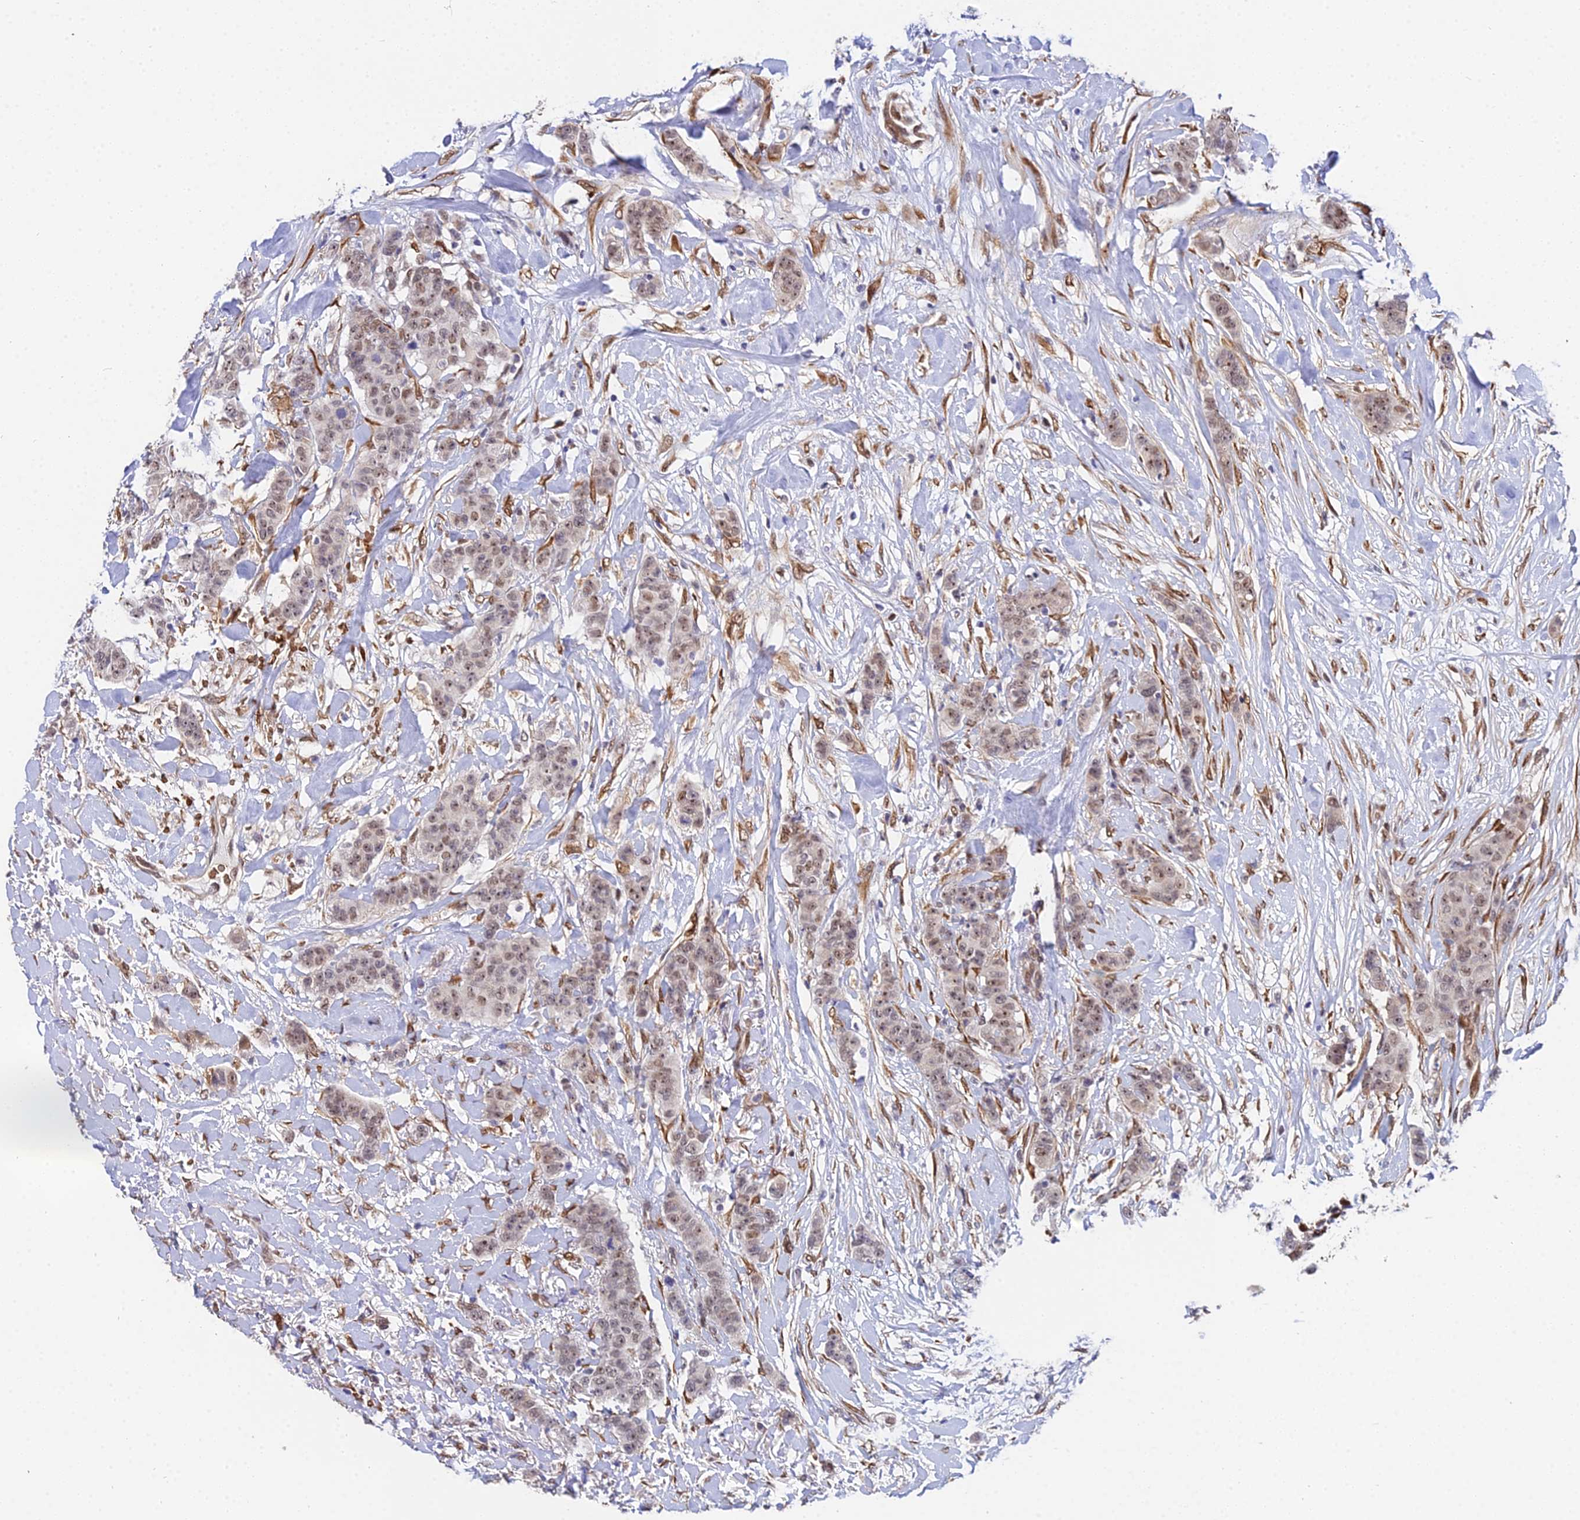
{"staining": {"intensity": "weak", "quantity": "25%-75%", "location": "nuclear"}, "tissue": "breast cancer", "cell_type": "Tumor cells", "image_type": "cancer", "snomed": [{"axis": "morphology", "description": "Duct carcinoma"}, {"axis": "topography", "description": "Breast"}], "caption": "Approximately 25%-75% of tumor cells in human breast infiltrating ductal carcinoma demonstrate weak nuclear protein staining as visualized by brown immunohistochemical staining.", "gene": "BCL9", "patient": {"sex": "female", "age": 40}}